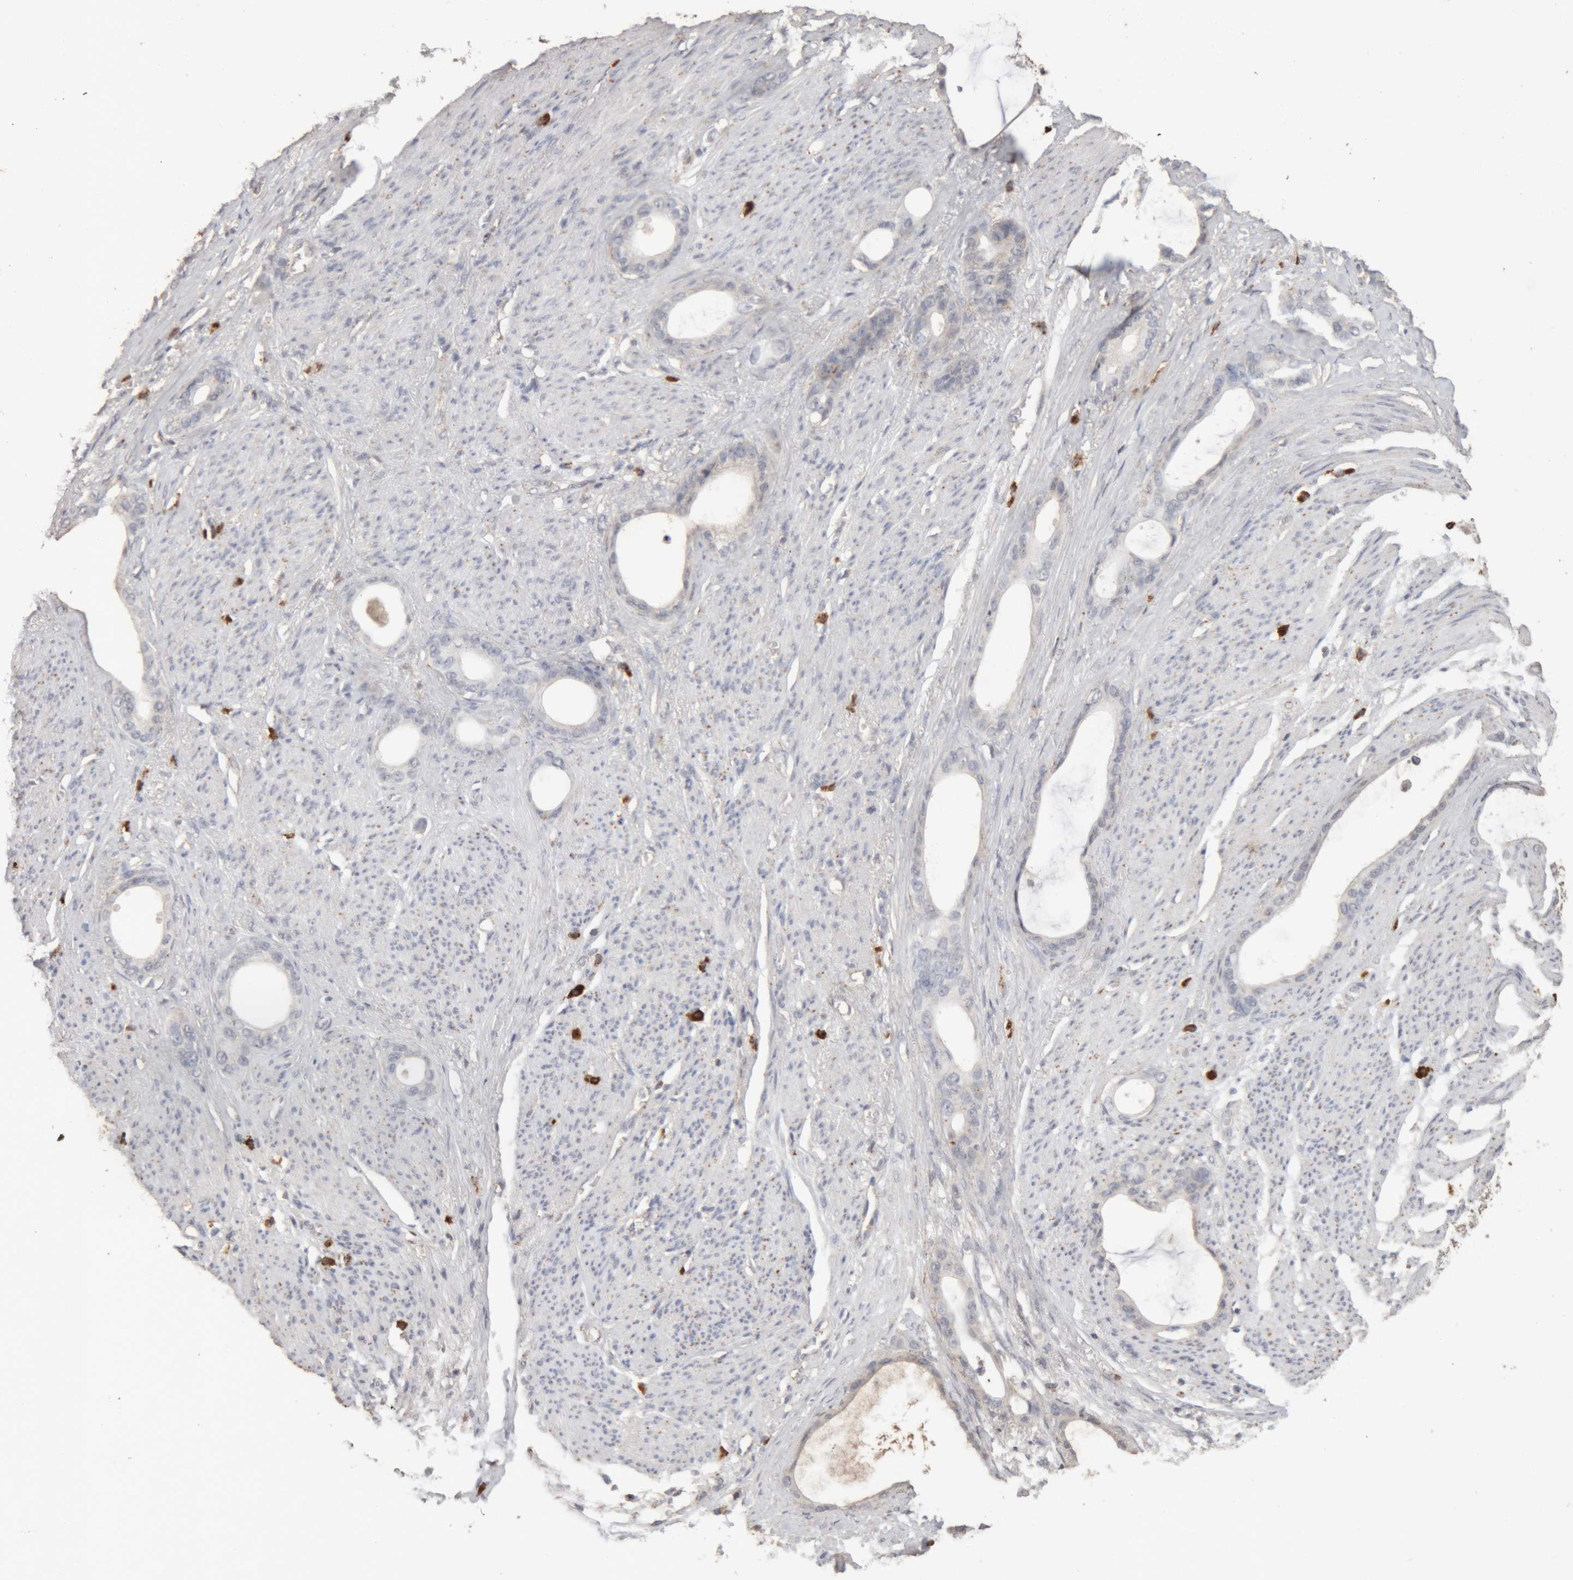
{"staining": {"intensity": "negative", "quantity": "none", "location": "none"}, "tissue": "stomach cancer", "cell_type": "Tumor cells", "image_type": "cancer", "snomed": [{"axis": "morphology", "description": "Adenocarcinoma, NOS"}, {"axis": "topography", "description": "Stomach"}], "caption": "Tumor cells show no significant protein expression in stomach adenocarcinoma. (Brightfield microscopy of DAB IHC at high magnification).", "gene": "ARSA", "patient": {"sex": "female", "age": 75}}